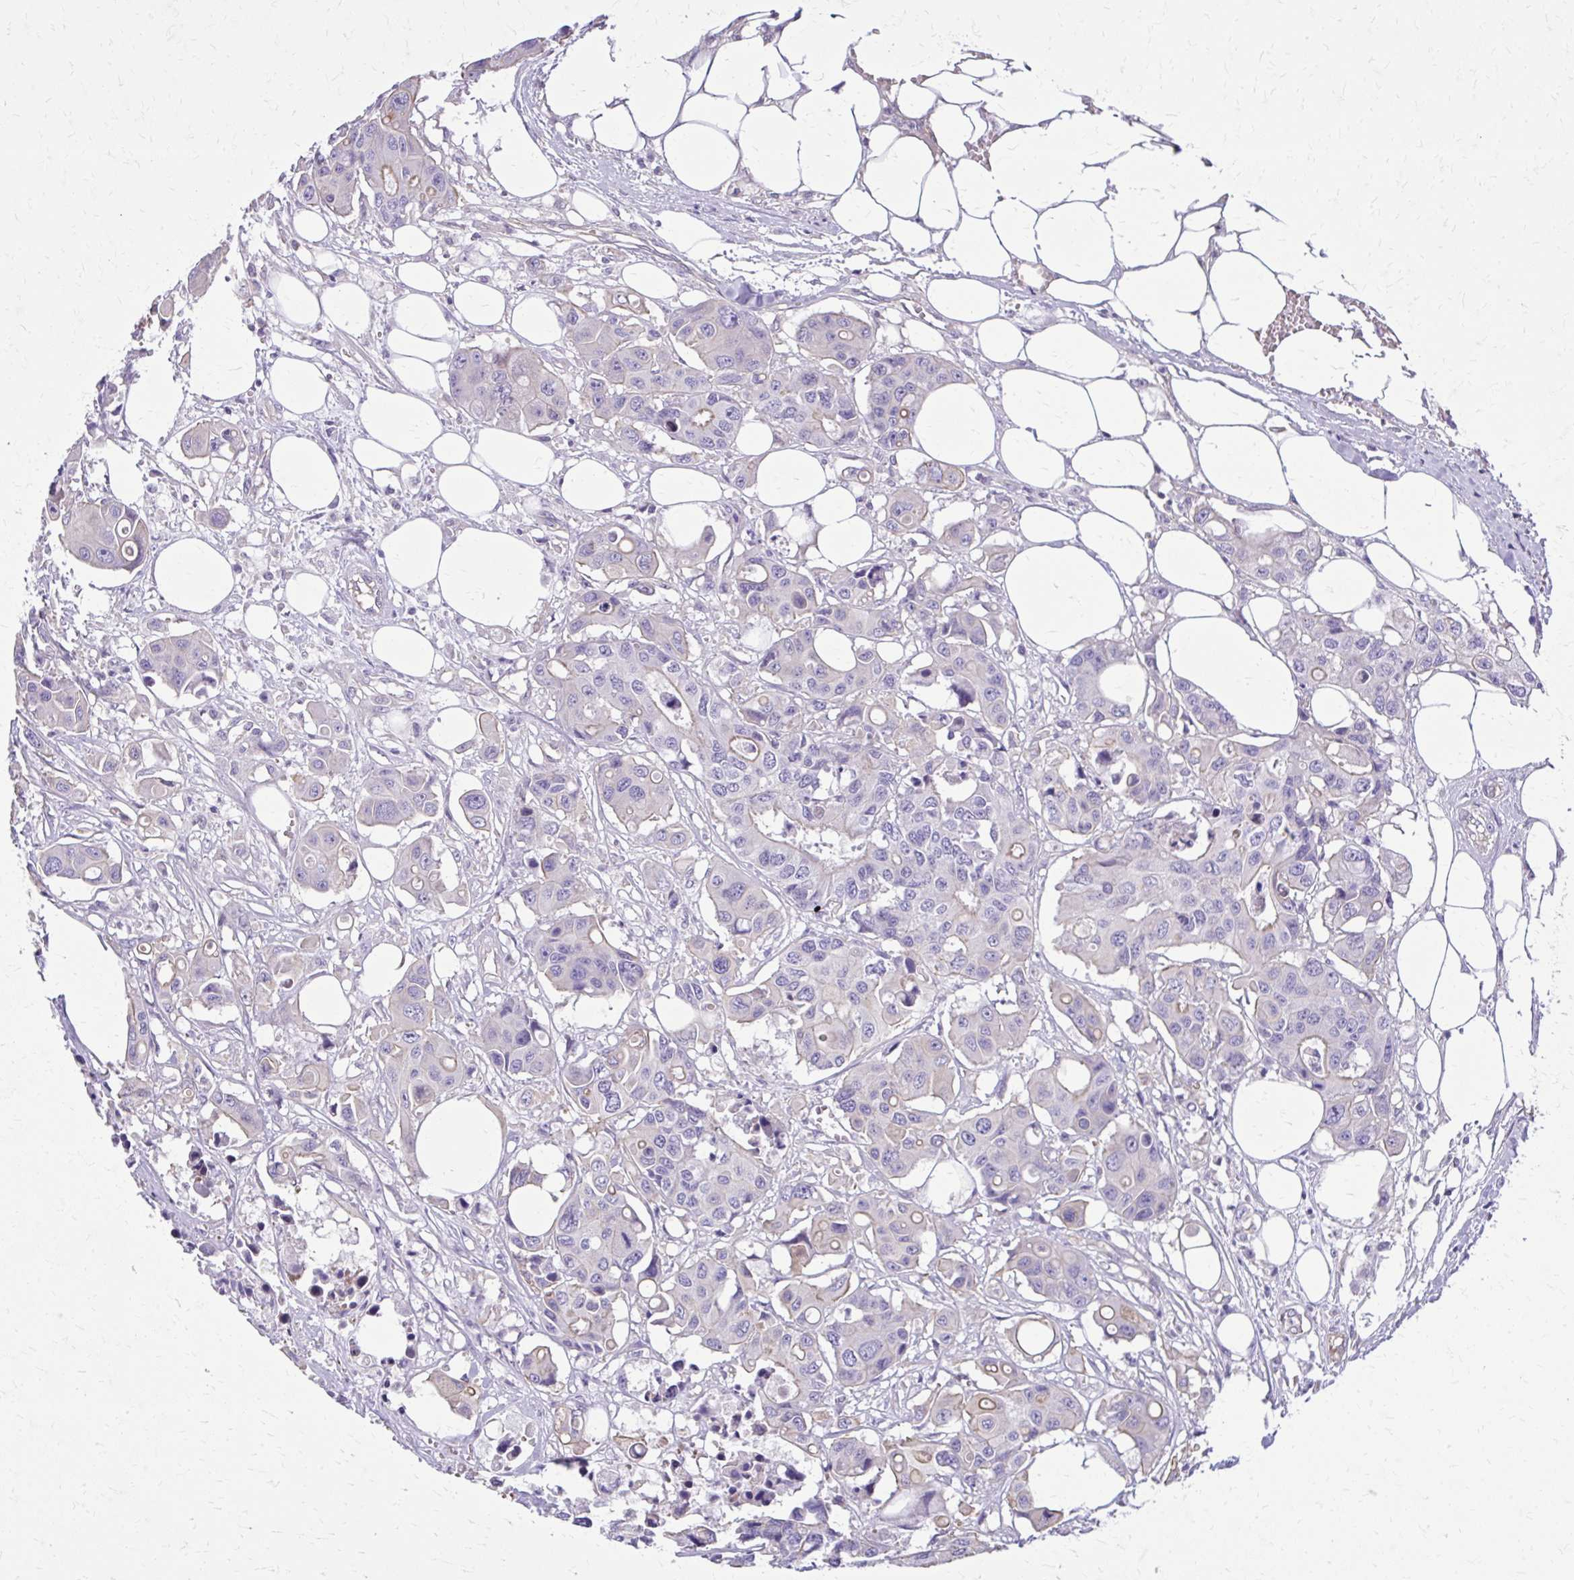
{"staining": {"intensity": "moderate", "quantity": "<25%", "location": "cytoplasmic/membranous"}, "tissue": "colorectal cancer", "cell_type": "Tumor cells", "image_type": "cancer", "snomed": [{"axis": "morphology", "description": "Adenocarcinoma, NOS"}, {"axis": "topography", "description": "Colon"}], "caption": "Protein expression analysis of colorectal cancer (adenocarcinoma) exhibits moderate cytoplasmic/membranous expression in approximately <25% of tumor cells. (IHC, brightfield microscopy, high magnification).", "gene": "RUNDC3B", "patient": {"sex": "male", "age": 77}}